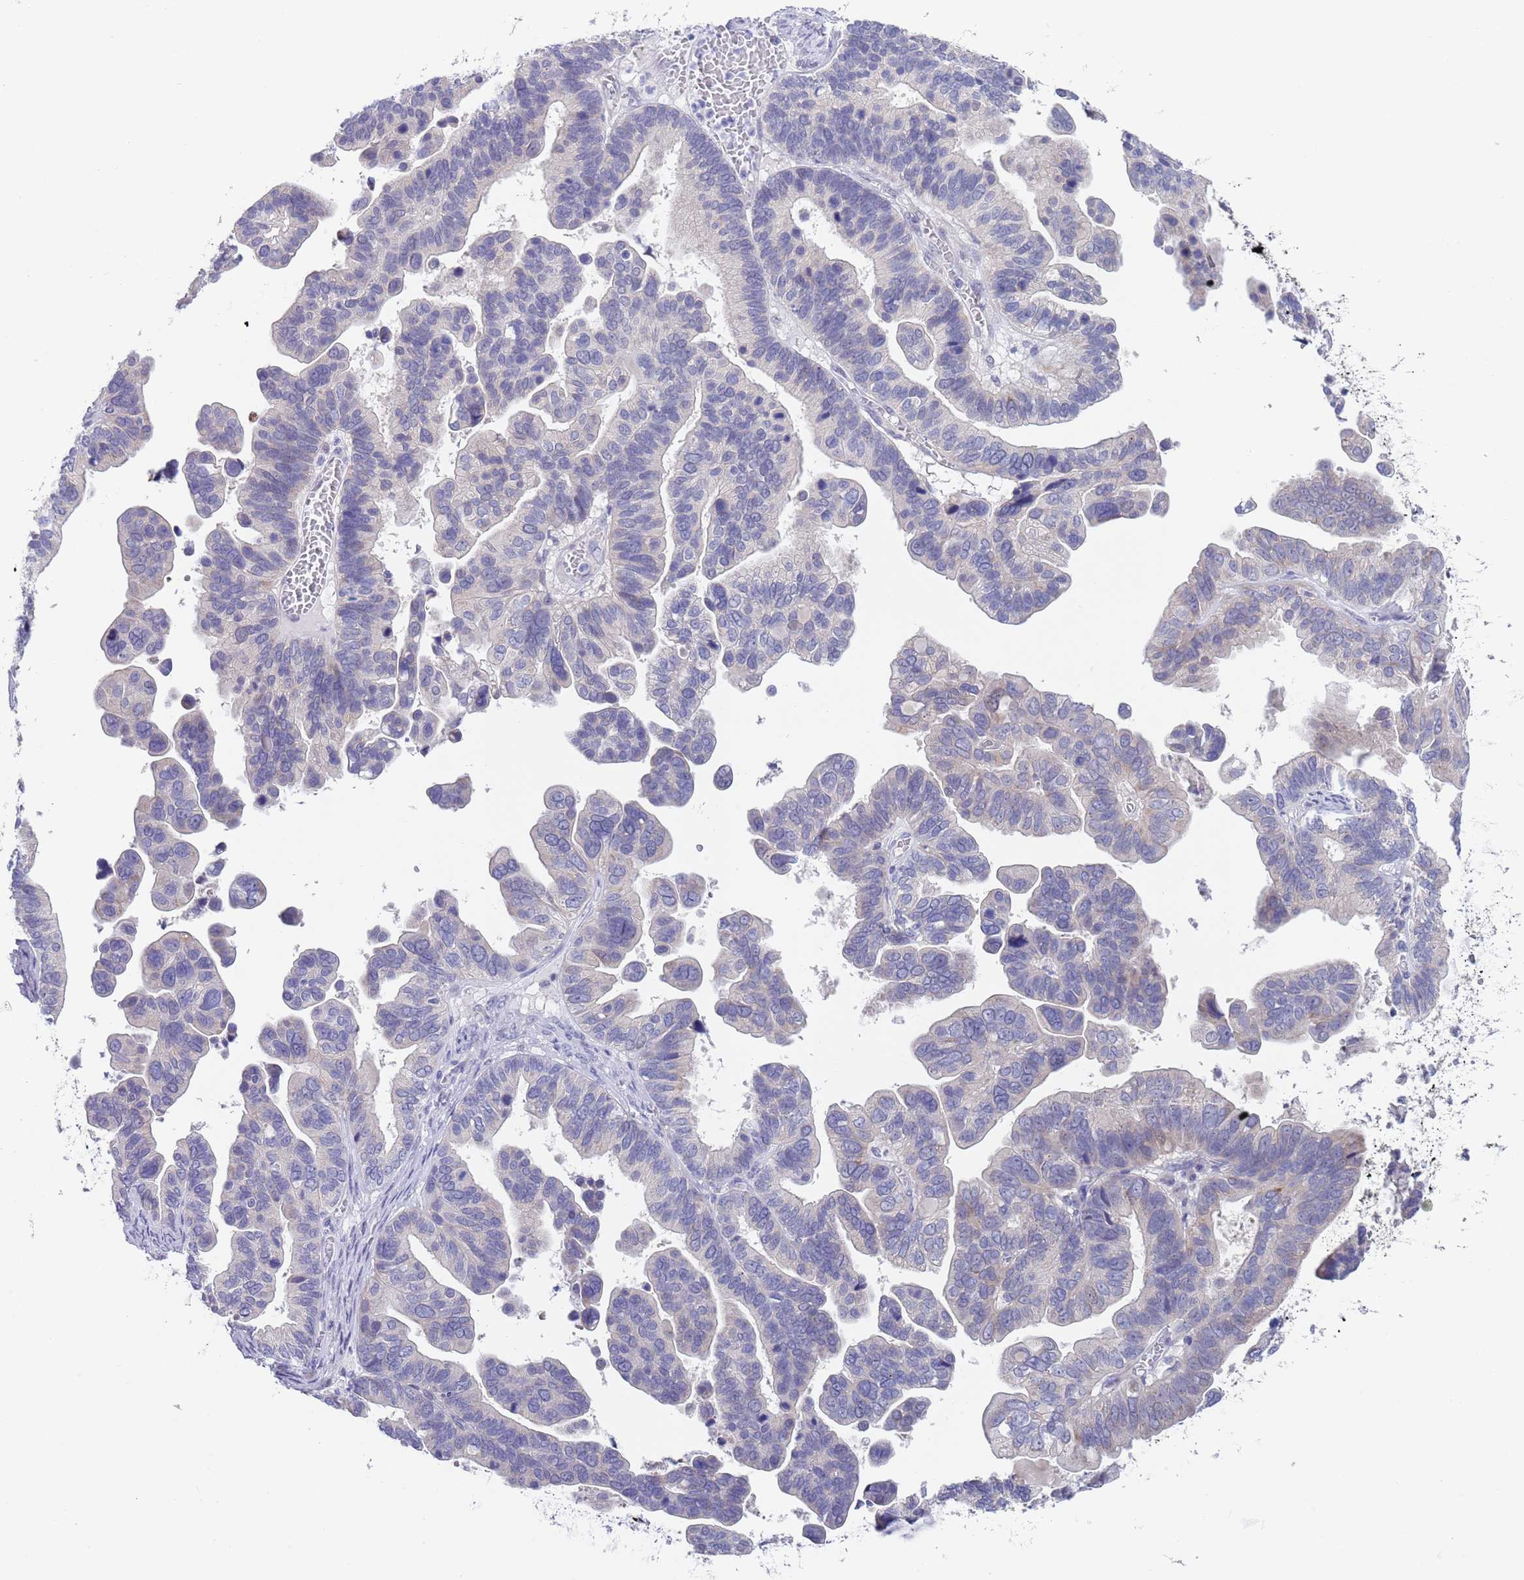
{"staining": {"intensity": "negative", "quantity": "none", "location": "none"}, "tissue": "ovarian cancer", "cell_type": "Tumor cells", "image_type": "cancer", "snomed": [{"axis": "morphology", "description": "Cystadenocarcinoma, serous, NOS"}, {"axis": "topography", "description": "Ovary"}], "caption": "A high-resolution image shows immunohistochemistry (IHC) staining of ovarian cancer (serous cystadenocarcinoma), which reveals no significant positivity in tumor cells.", "gene": "SPIRE2", "patient": {"sex": "female", "age": 56}}